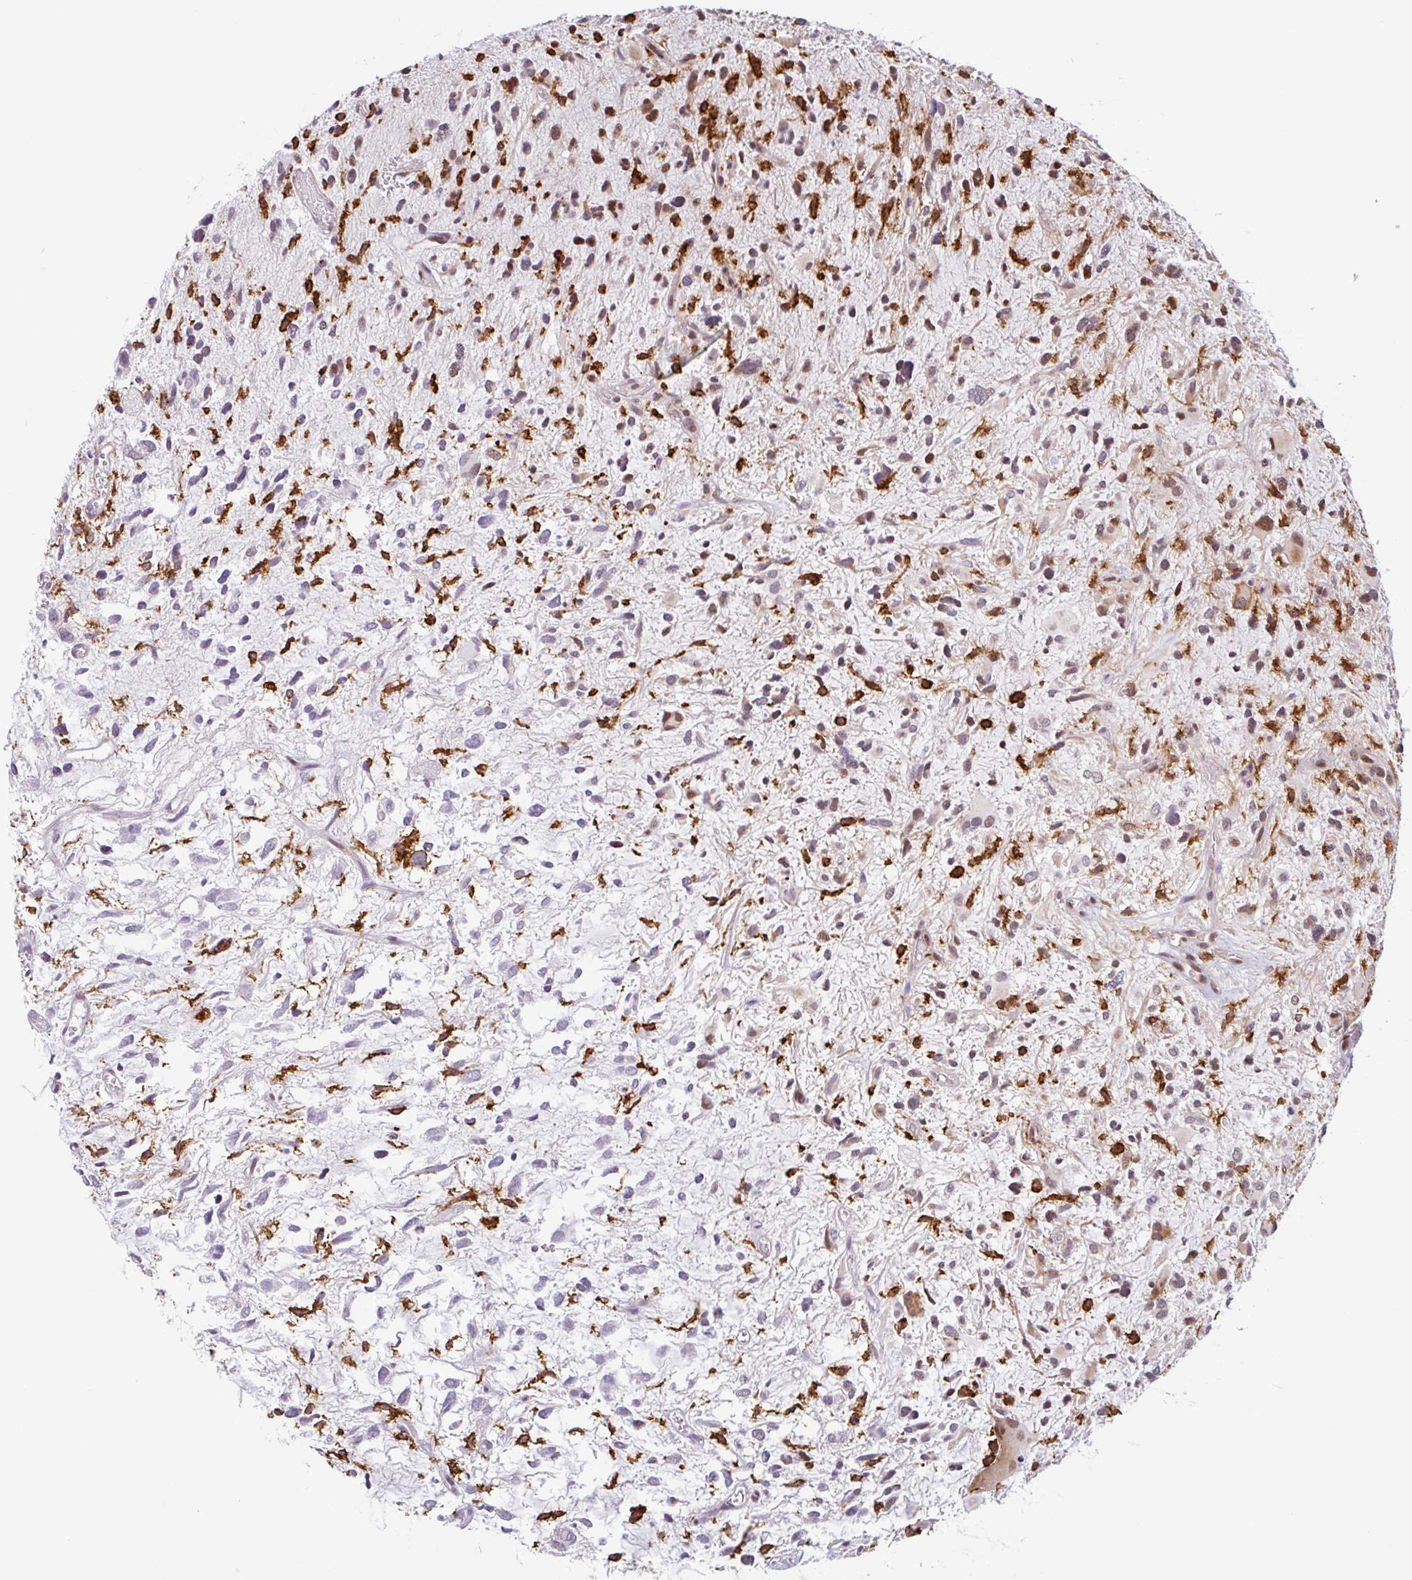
{"staining": {"intensity": "moderate", "quantity": "<25%", "location": "cytoplasmic/membranous,nuclear"}, "tissue": "glioma", "cell_type": "Tumor cells", "image_type": "cancer", "snomed": [{"axis": "morphology", "description": "Glioma, malignant, High grade"}, {"axis": "topography", "description": "Brain"}], "caption": "A histopathology image of human glioma stained for a protein shows moderate cytoplasmic/membranous and nuclear brown staining in tumor cells.", "gene": "TMEM119", "patient": {"sex": "female", "age": 11}}